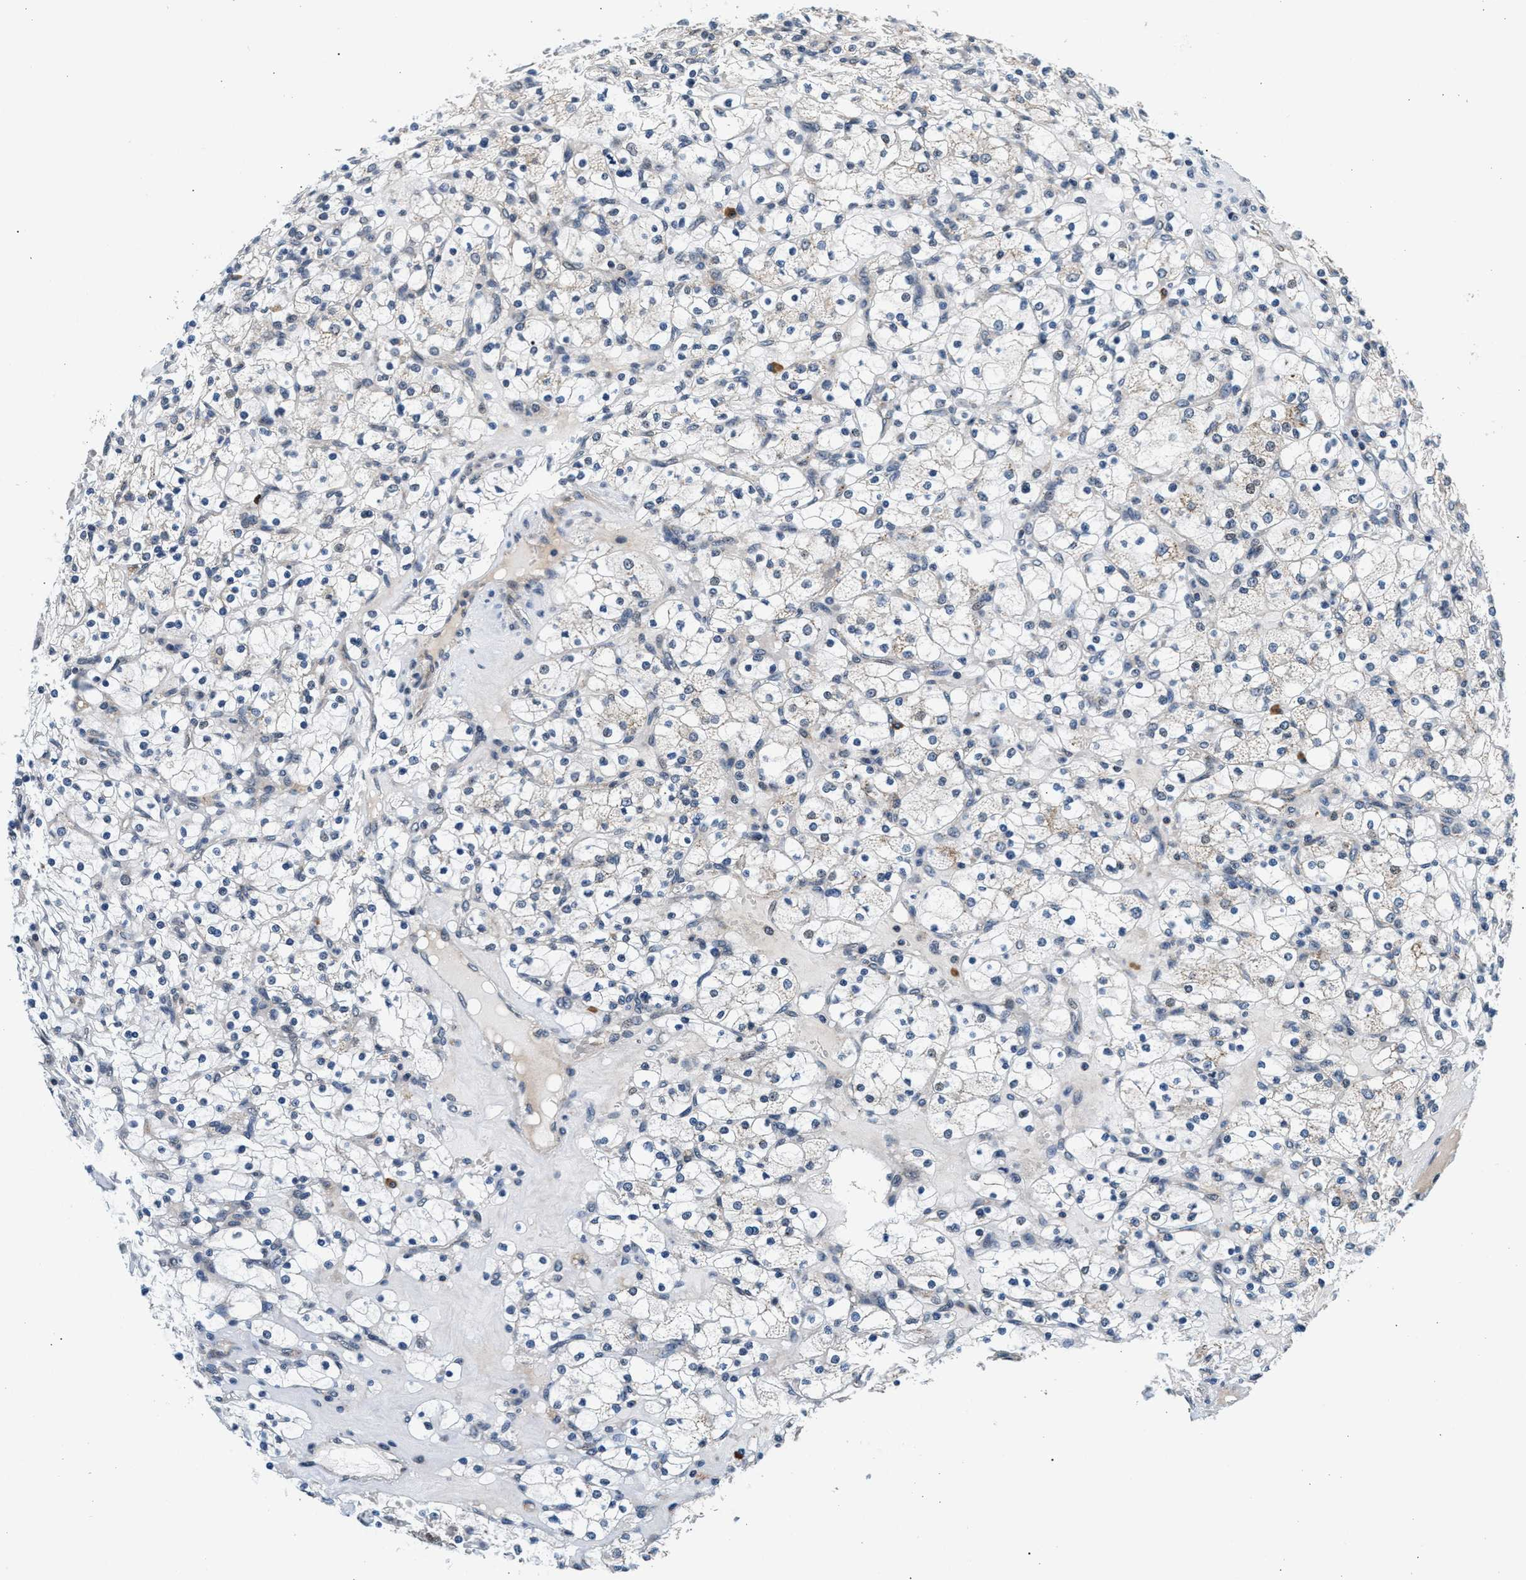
{"staining": {"intensity": "negative", "quantity": "none", "location": "none"}, "tissue": "renal cancer", "cell_type": "Tumor cells", "image_type": "cancer", "snomed": [{"axis": "morphology", "description": "Adenocarcinoma, NOS"}, {"axis": "topography", "description": "Kidney"}], "caption": "An image of human renal cancer (adenocarcinoma) is negative for staining in tumor cells.", "gene": "KCNMB2", "patient": {"sex": "female", "age": 83}}